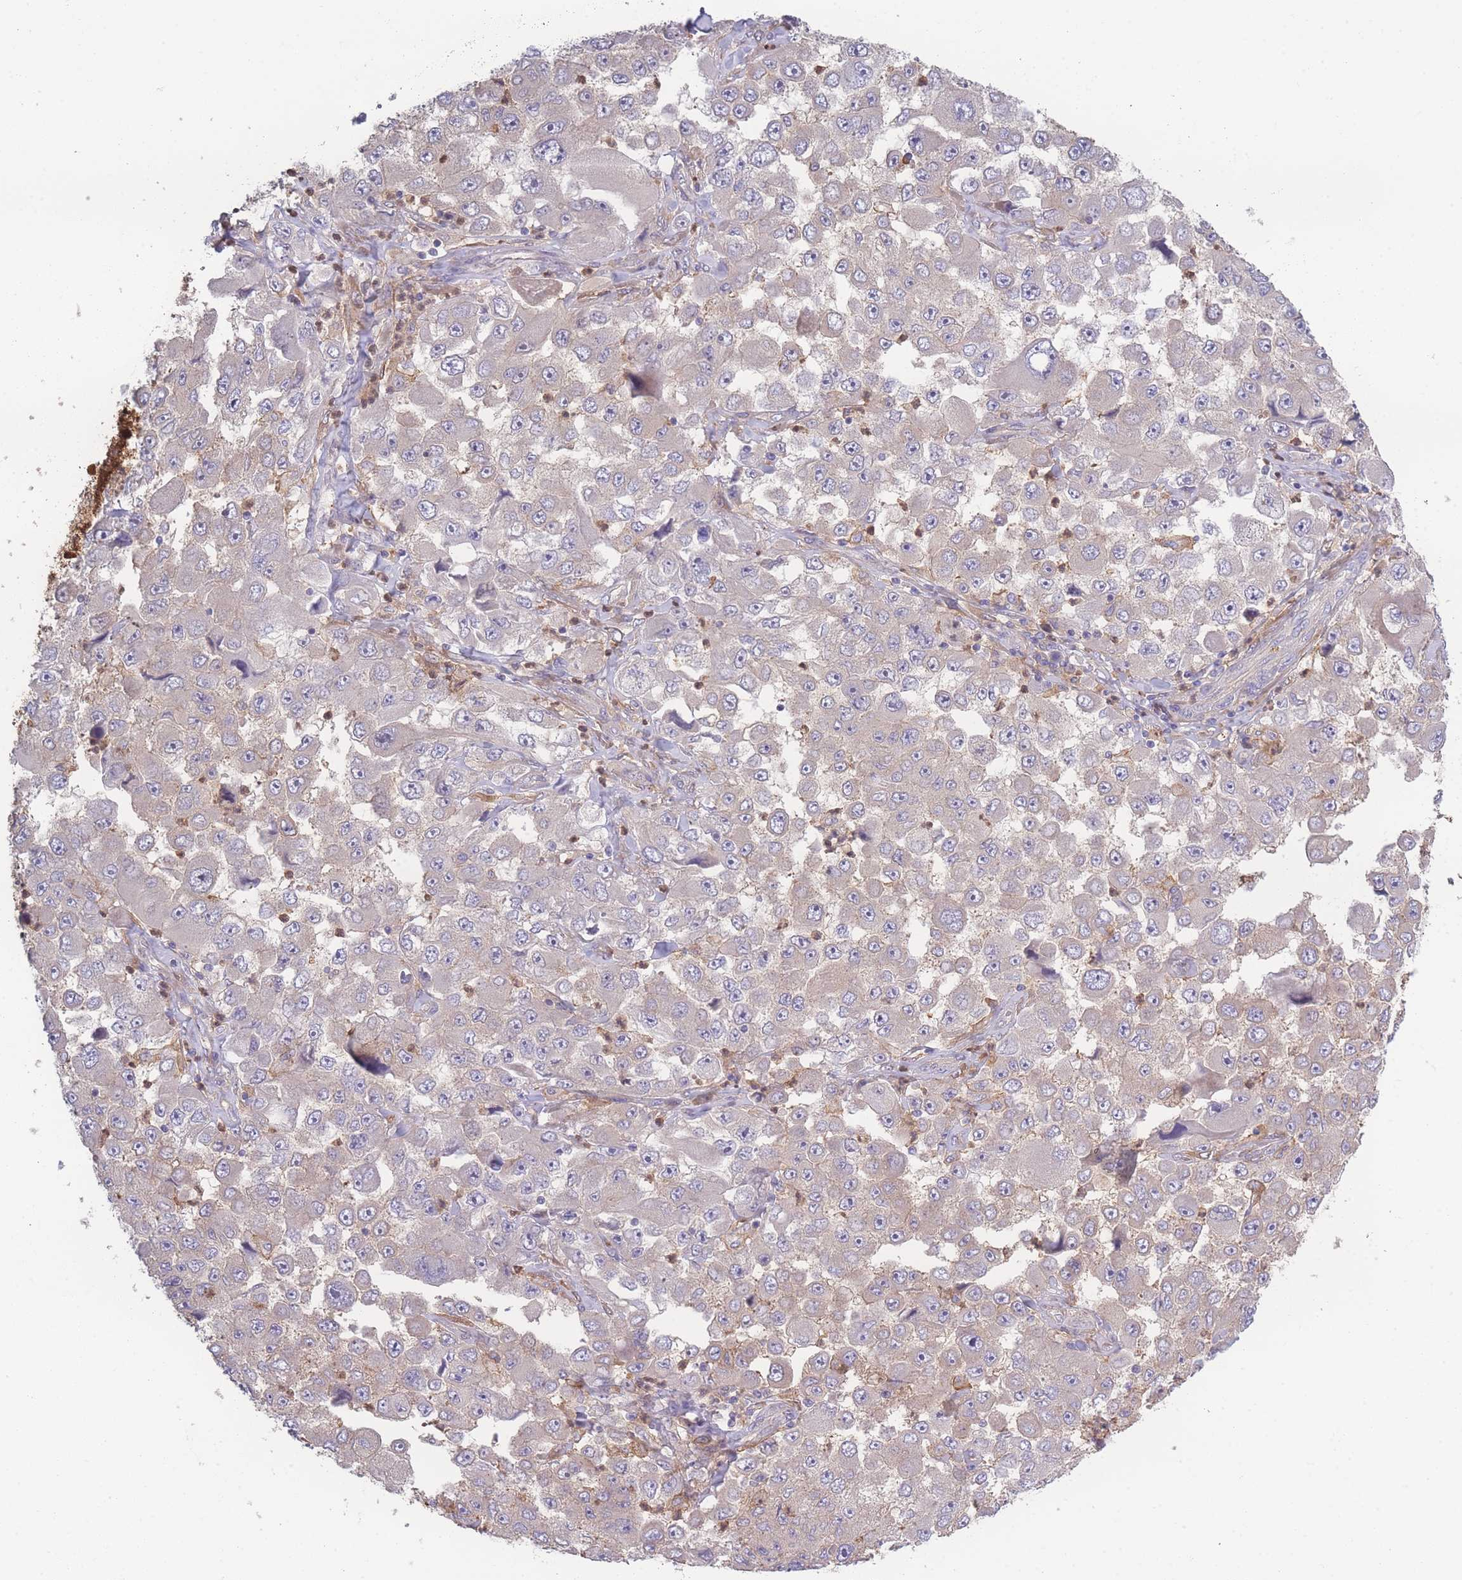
{"staining": {"intensity": "negative", "quantity": "none", "location": "none"}, "tissue": "melanoma", "cell_type": "Tumor cells", "image_type": "cancer", "snomed": [{"axis": "morphology", "description": "Malignant melanoma, Metastatic site"}, {"axis": "topography", "description": "Lymph node"}], "caption": "A high-resolution micrograph shows immunohistochemistry (IHC) staining of melanoma, which exhibits no significant positivity in tumor cells.", "gene": "STEAP3", "patient": {"sex": "male", "age": 62}}